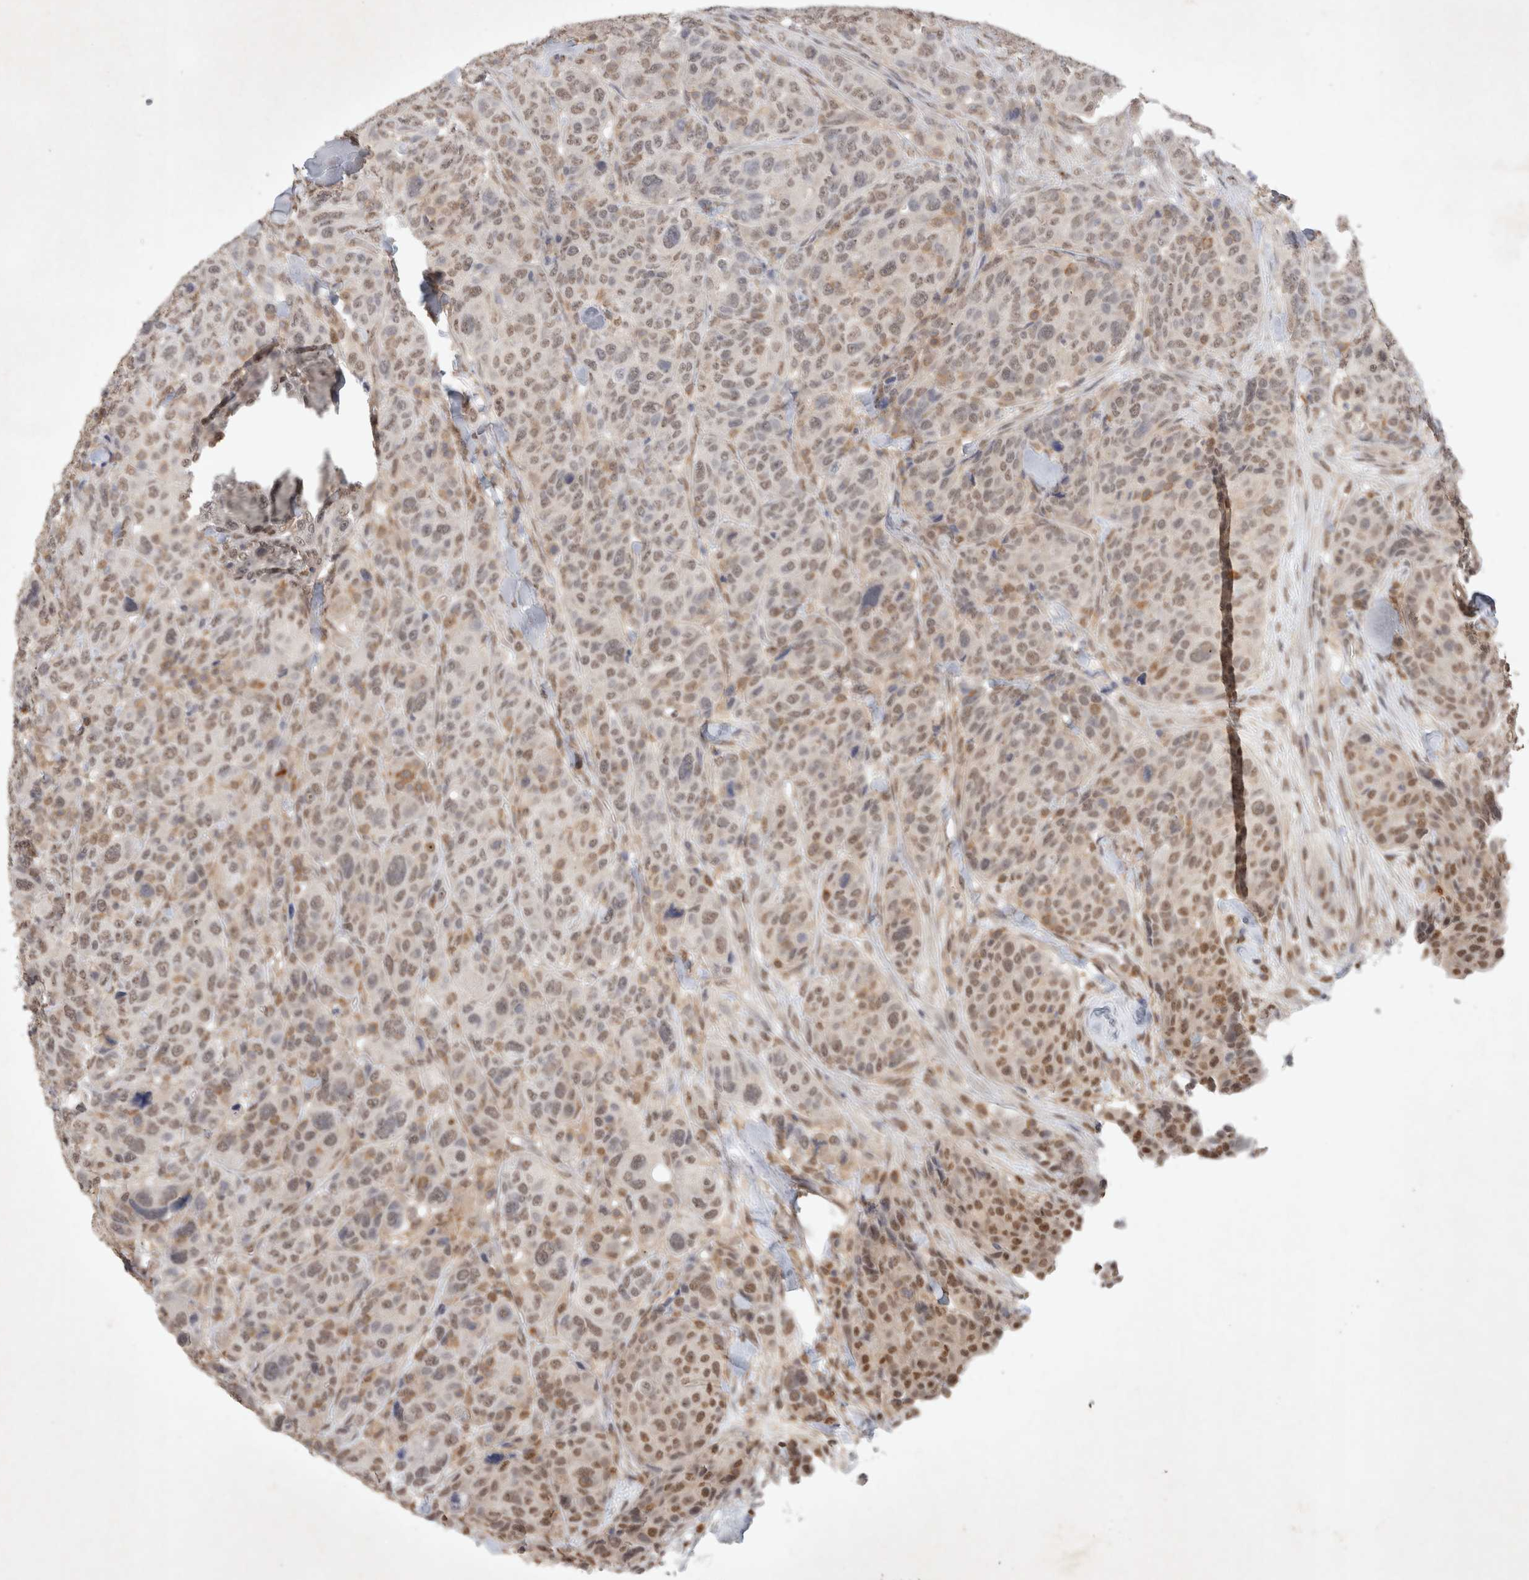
{"staining": {"intensity": "moderate", "quantity": "<25%", "location": "nuclear"}, "tissue": "breast cancer", "cell_type": "Tumor cells", "image_type": "cancer", "snomed": [{"axis": "morphology", "description": "Duct carcinoma"}, {"axis": "topography", "description": "Breast"}], "caption": "A micrograph of breast cancer (infiltrating ductal carcinoma) stained for a protein displays moderate nuclear brown staining in tumor cells.", "gene": "FBXO42", "patient": {"sex": "female", "age": 37}}